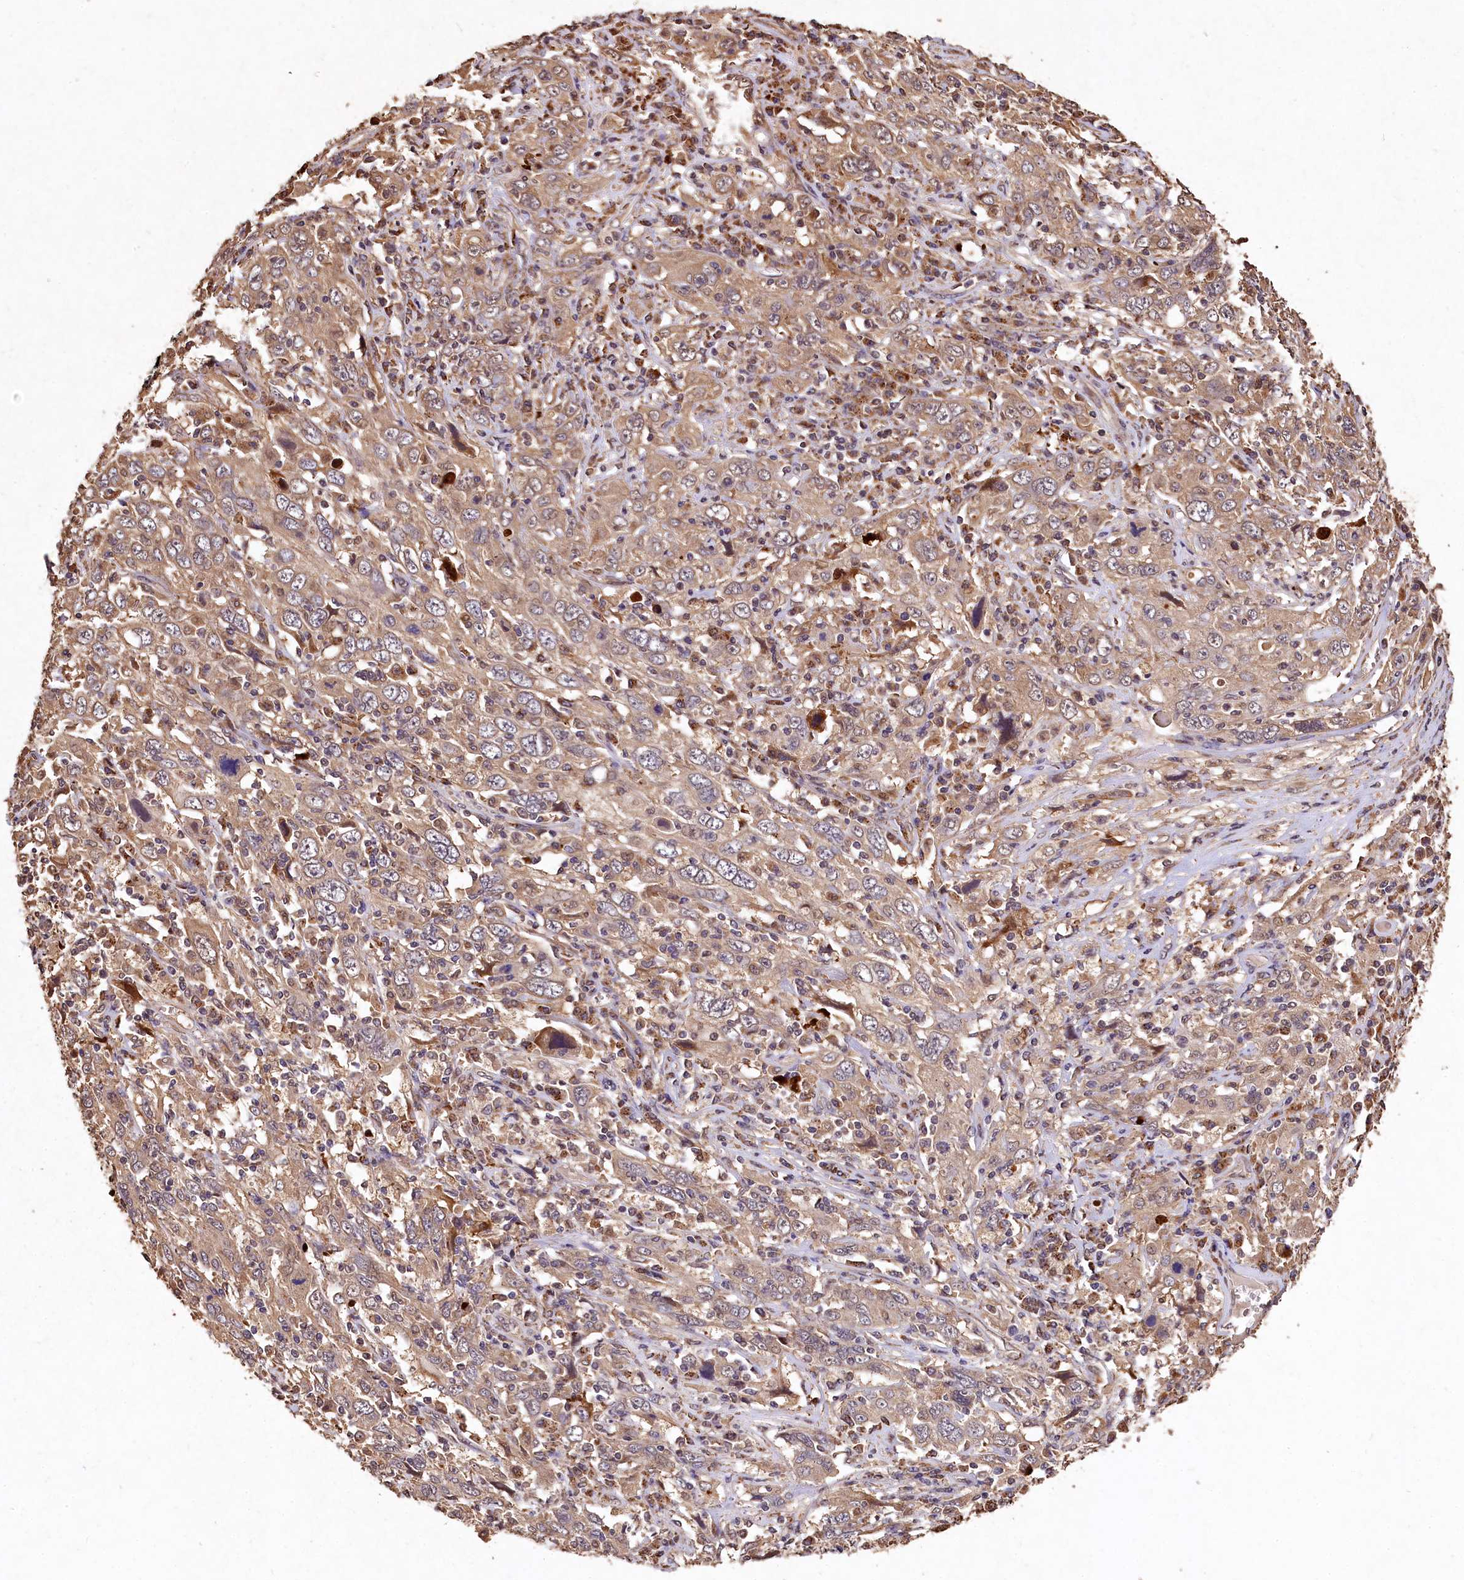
{"staining": {"intensity": "moderate", "quantity": ">75%", "location": "cytoplasmic/membranous"}, "tissue": "cervical cancer", "cell_type": "Tumor cells", "image_type": "cancer", "snomed": [{"axis": "morphology", "description": "Squamous cell carcinoma, NOS"}, {"axis": "topography", "description": "Cervix"}], "caption": "Cervical cancer was stained to show a protein in brown. There is medium levels of moderate cytoplasmic/membranous positivity in approximately >75% of tumor cells.", "gene": "LSM4", "patient": {"sex": "female", "age": 46}}